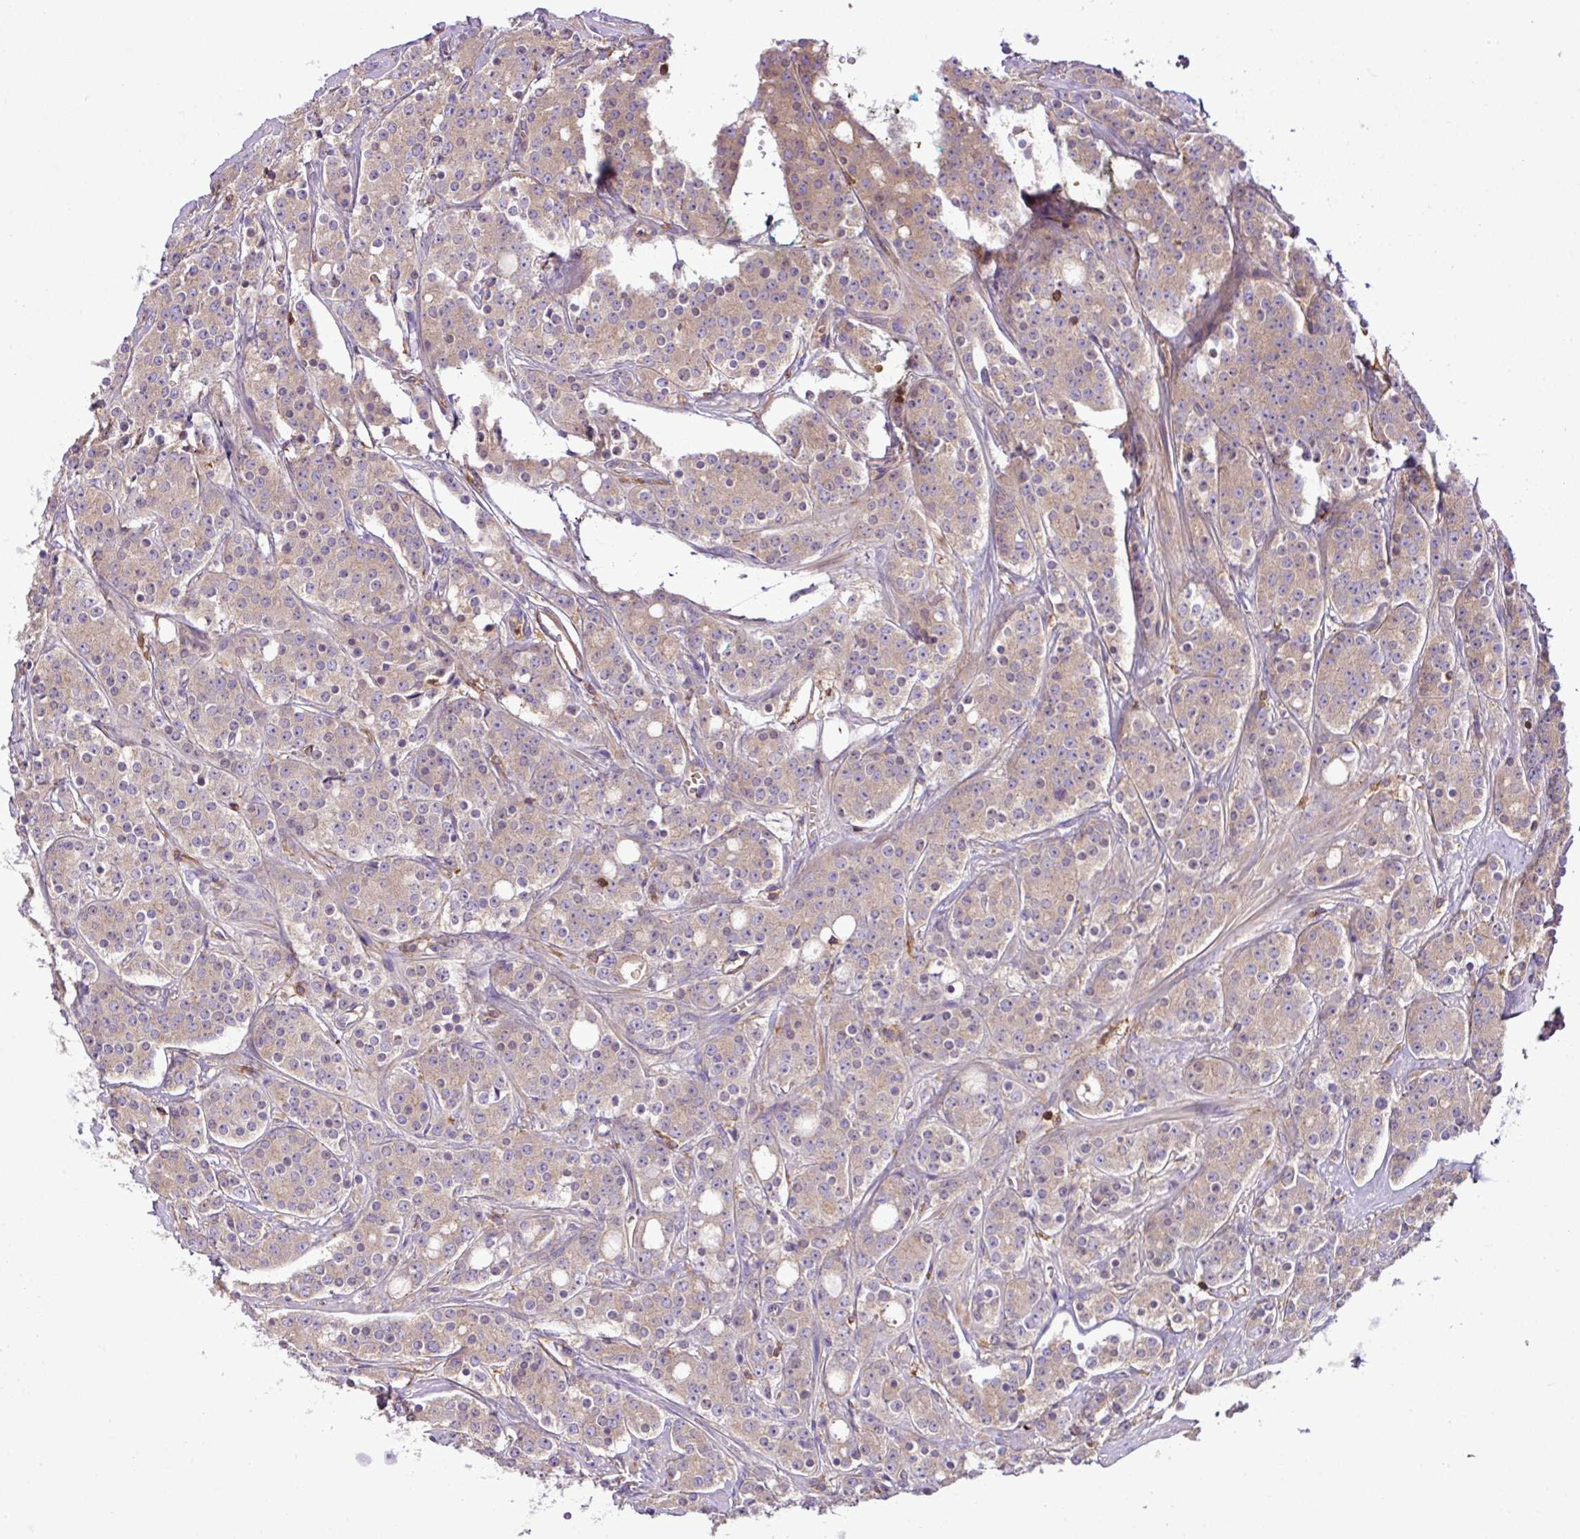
{"staining": {"intensity": "weak", "quantity": ">75%", "location": "cytoplasmic/membranous"}, "tissue": "prostate cancer", "cell_type": "Tumor cells", "image_type": "cancer", "snomed": [{"axis": "morphology", "description": "Adenocarcinoma, High grade"}, {"axis": "topography", "description": "Prostate"}], "caption": "Brown immunohistochemical staining in high-grade adenocarcinoma (prostate) reveals weak cytoplasmic/membranous expression in about >75% of tumor cells.", "gene": "PGAP6", "patient": {"sex": "male", "age": 62}}